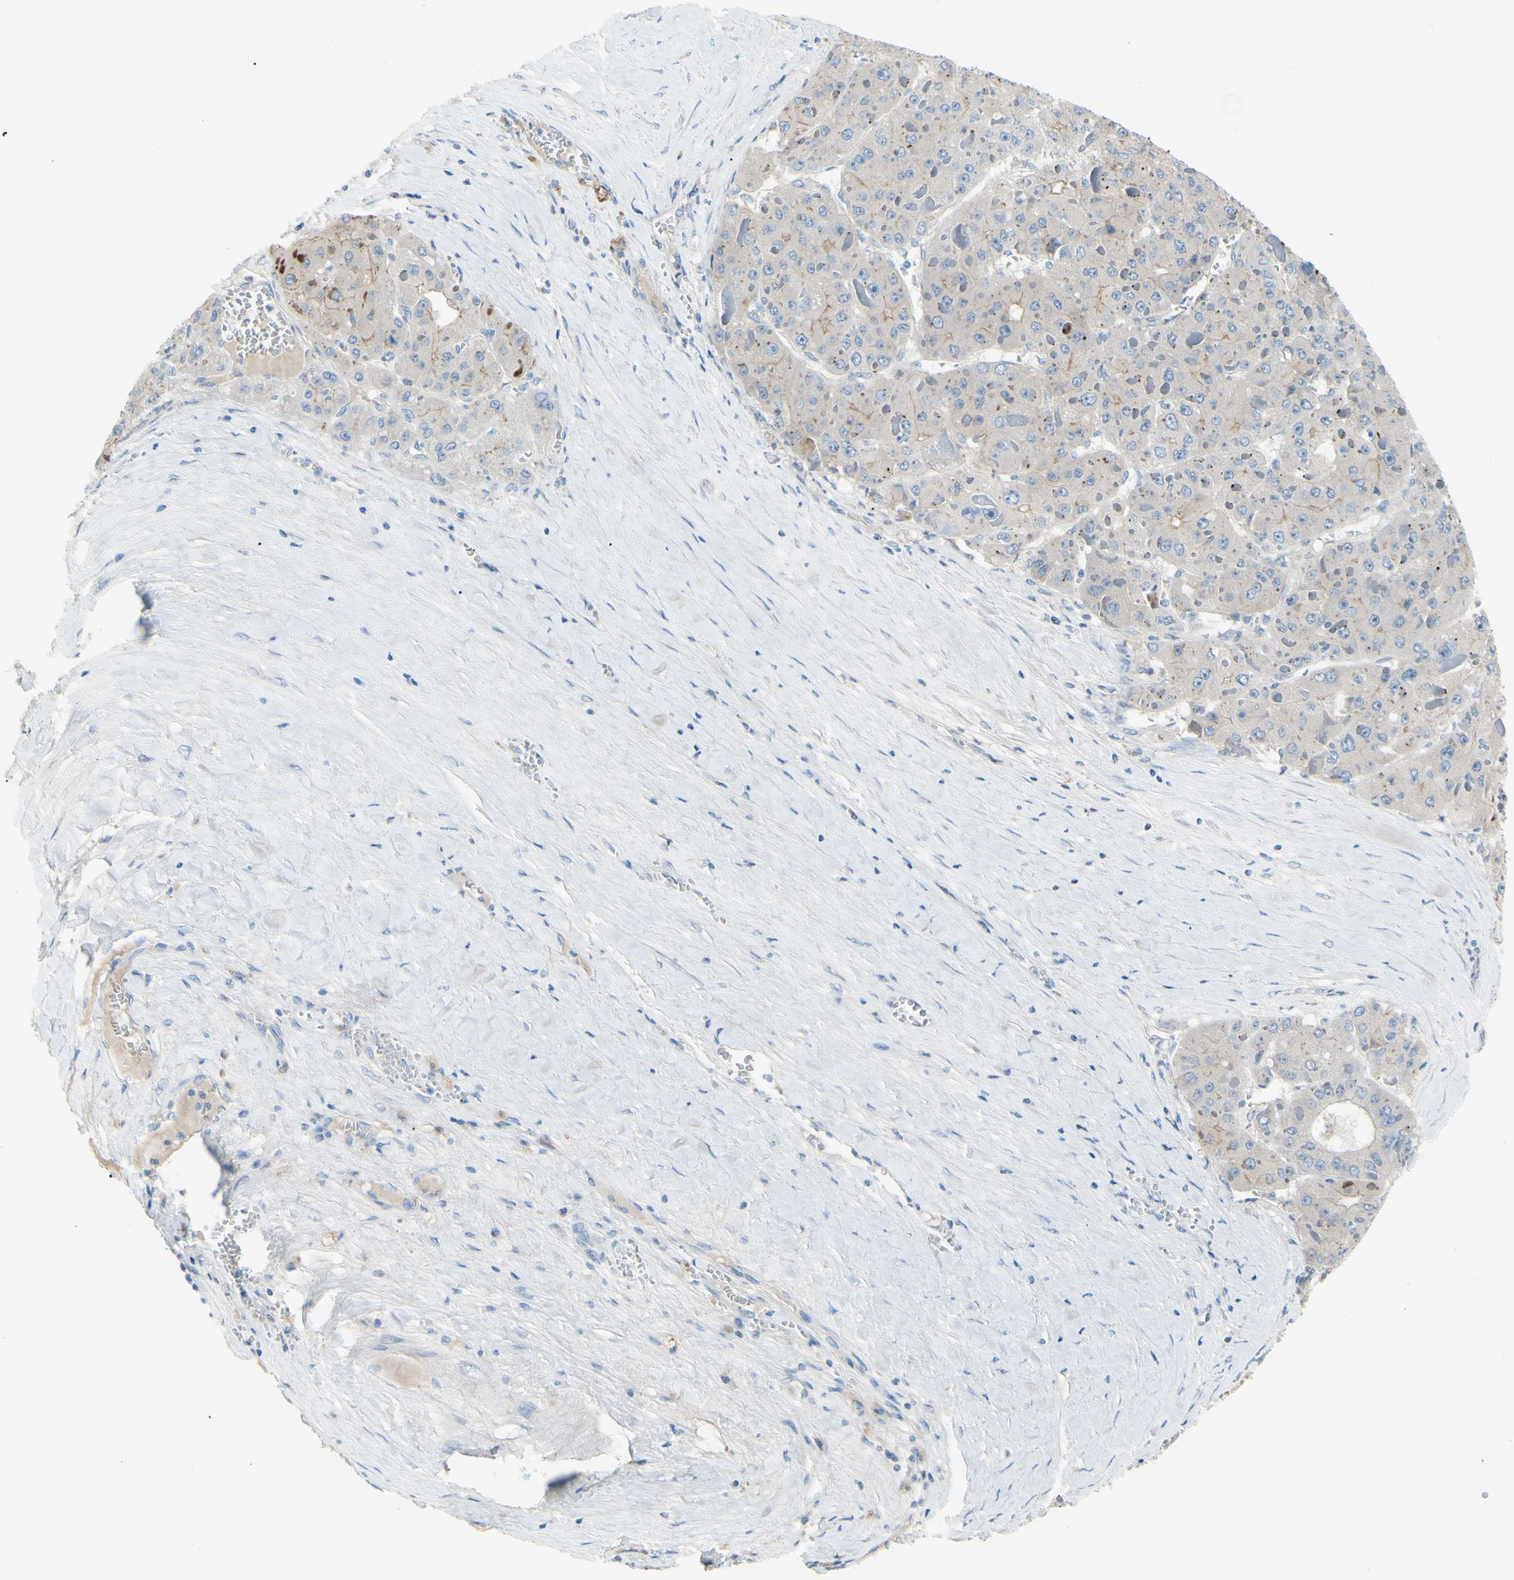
{"staining": {"intensity": "weak", "quantity": "<25%", "location": "cytoplasmic/membranous"}, "tissue": "liver cancer", "cell_type": "Tumor cells", "image_type": "cancer", "snomed": [{"axis": "morphology", "description": "Carcinoma, Hepatocellular, NOS"}, {"axis": "topography", "description": "Liver"}], "caption": "There is no significant staining in tumor cells of liver cancer.", "gene": "TMEM59L", "patient": {"sex": "female", "age": 73}}